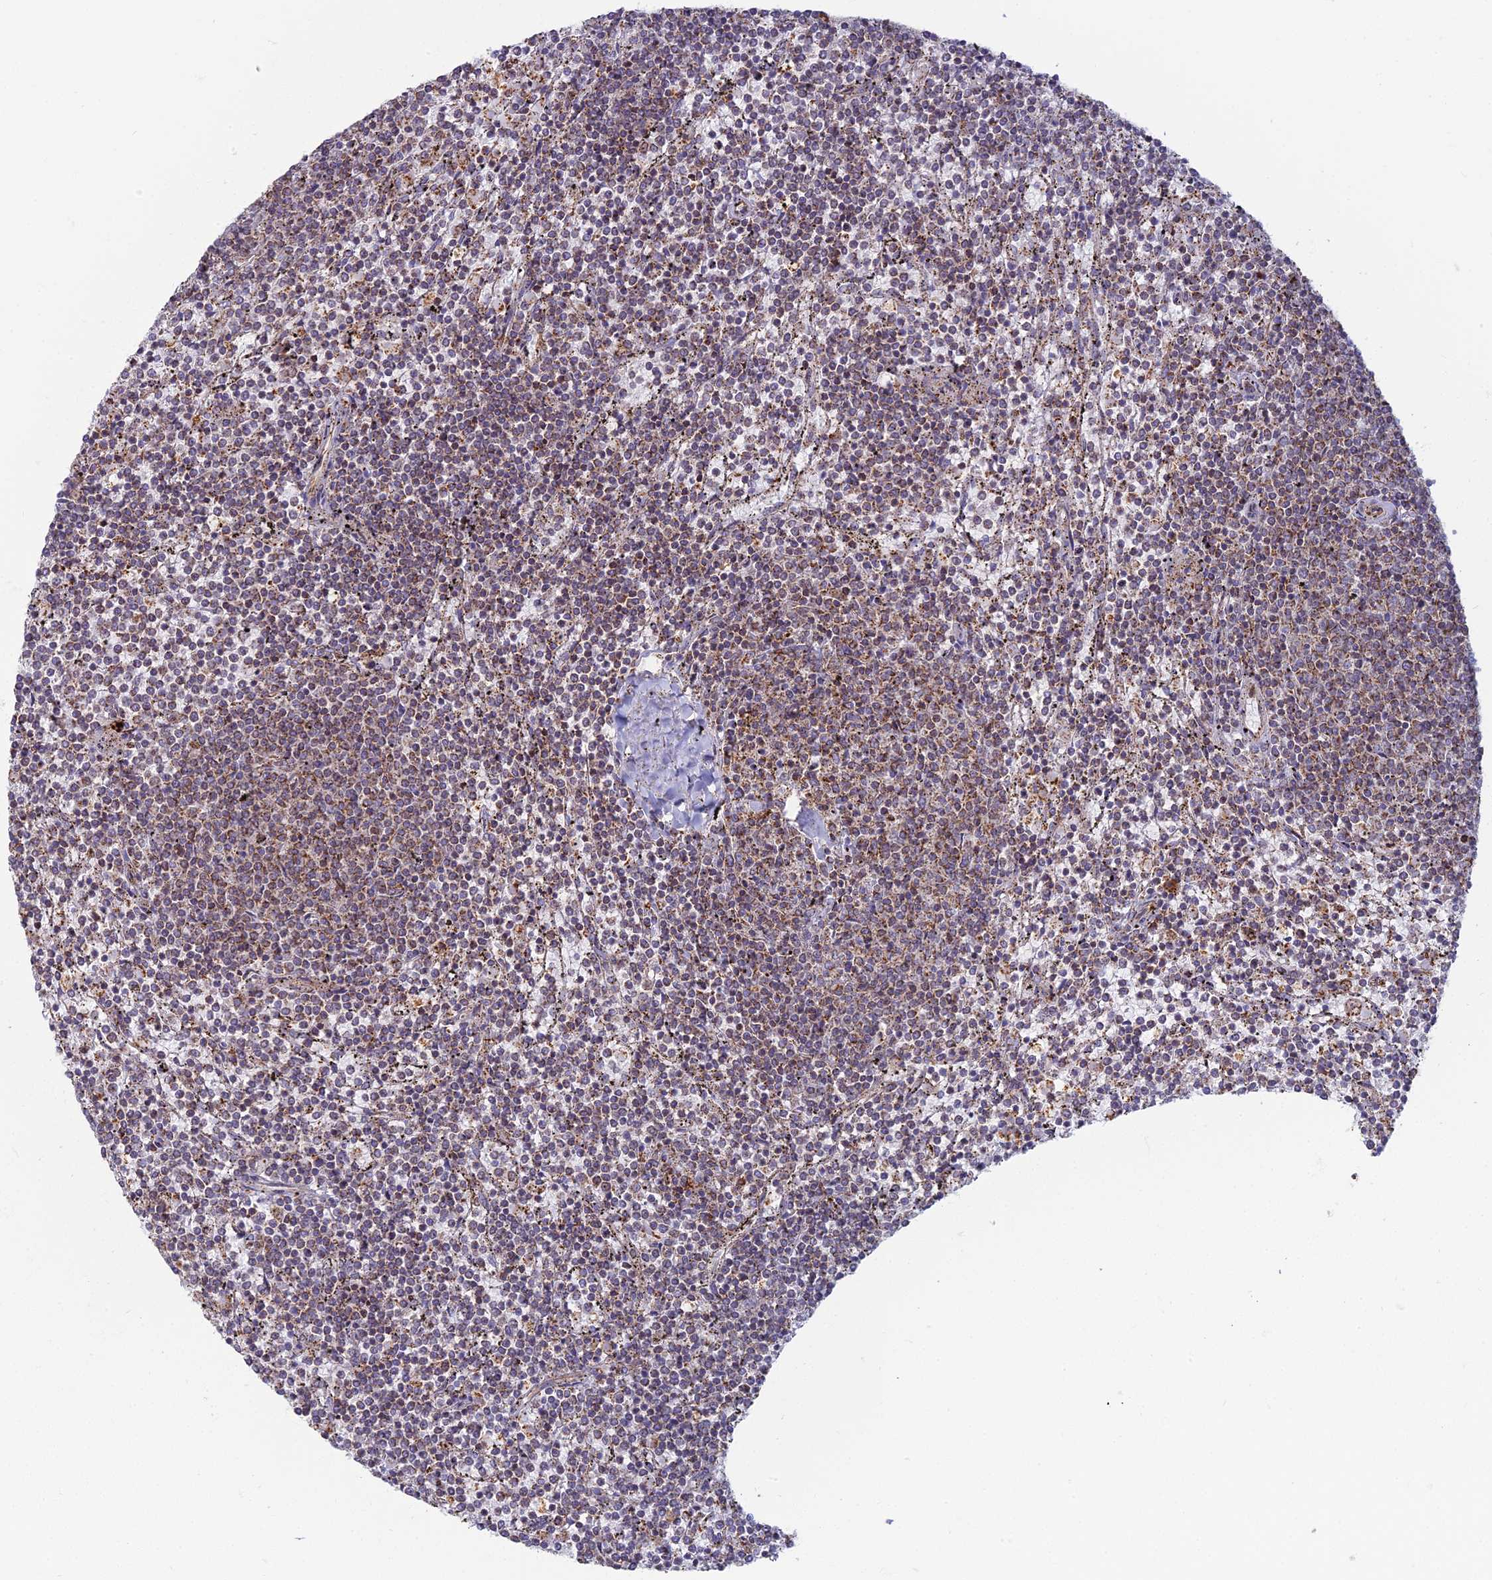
{"staining": {"intensity": "moderate", "quantity": "25%-75%", "location": "cytoplasmic/membranous"}, "tissue": "lymphoma", "cell_type": "Tumor cells", "image_type": "cancer", "snomed": [{"axis": "morphology", "description": "Malignant lymphoma, non-Hodgkin's type, Low grade"}, {"axis": "topography", "description": "Spleen"}], "caption": "Brown immunohistochemical staining in low-grade malignant lymphoma, non-Hodgkin's type demonstrates moderate cytoplasmic/membranous staining in approximately 25%-75% of tumor cells. The protein is shown in brown color, while the nuclei are stained blue.", "gene": "CHMP4B", "patient": {"sex": "female", "age": 50}}